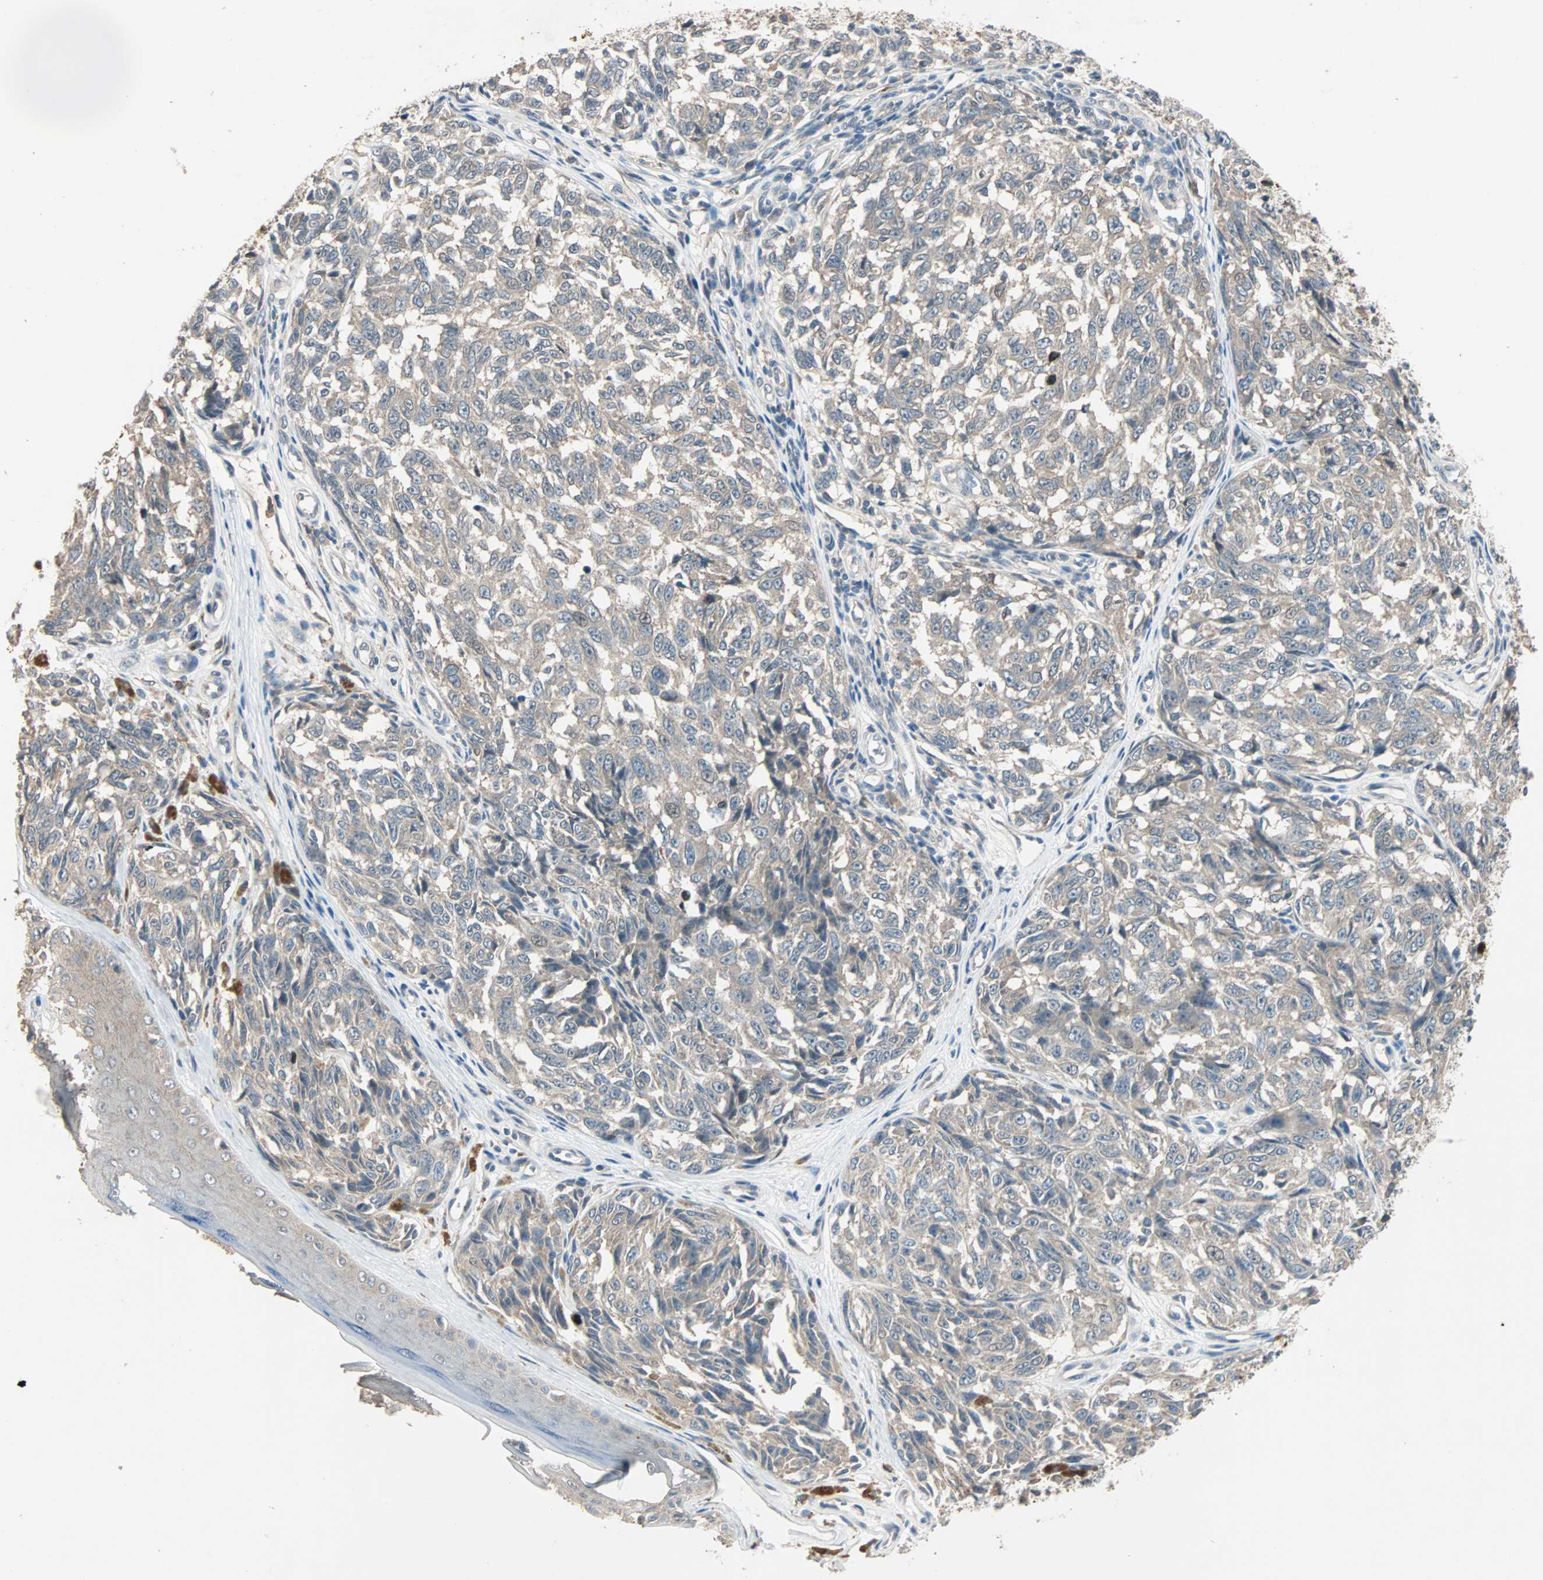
{"staining": {"intensity": "weak", "quantity": ">75%", "location": "cytoplasmic/membranous"}, "tissue": "melanoma", "cell_type": "Tumor cells", "image_type": "cancer", "snomed": [{"axis": "morphology", "description": "Malignant melanoma, NOS"}, {"axis": "topography", "description": "Skin"}], "caption": "DAB immunohistochemical staining of malignant melanoma demonstrates weak cytoplasmic/membranous protein expression in about >75% of tumor cells. The staining is performed using DAB (3,3'-diaminobenzidine) brown chromogen to label protein expression. The nuclei are counter-stained blue using hematoxylin.", "gene": "TTF2", "patient": {"sex": "female", "age": 64}}